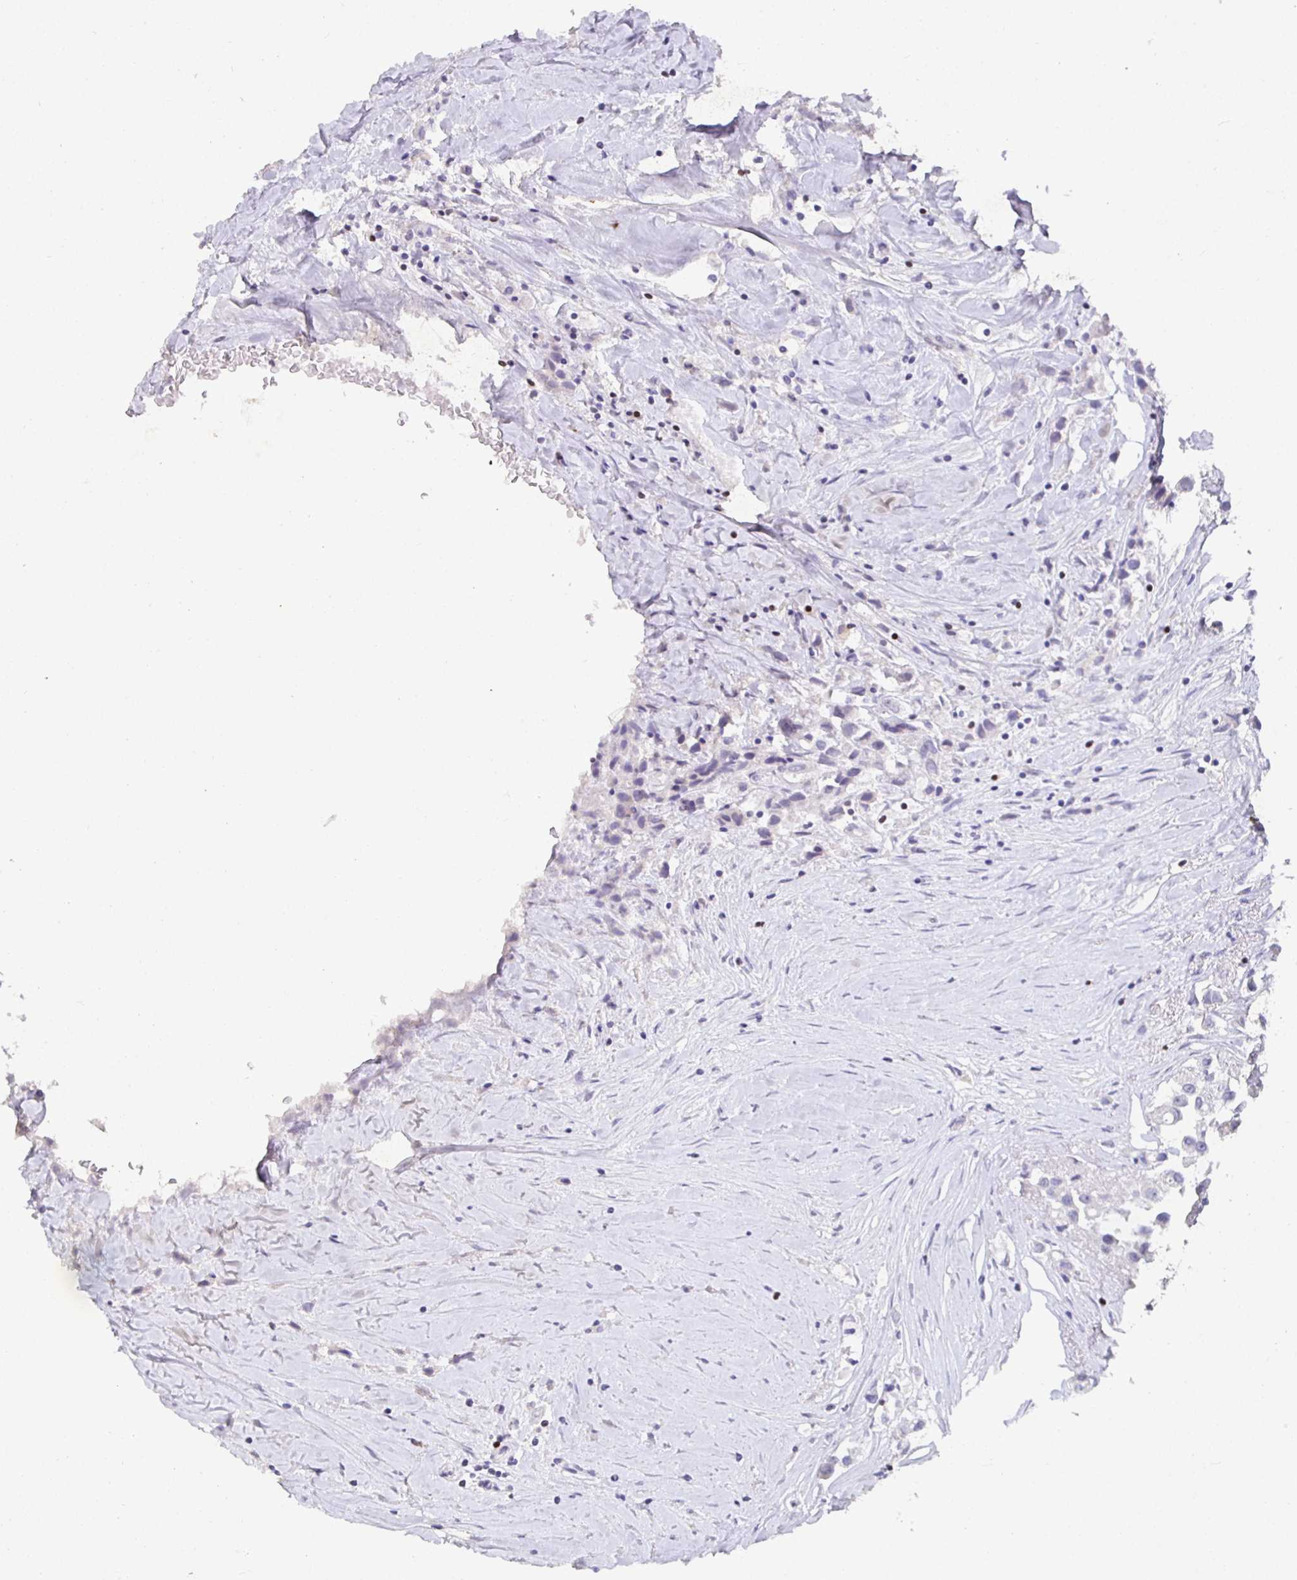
{"staining": {"intensity": "negative", "quantity": "none", "location": "none"}, "tissue": "breast cancer", "cell_type": "Tumor cells", "image_type": "cancer", "snomed": [{"axis": "morphology", "description": "Duct carcinoma"}, {"axis": "topography", "description": "Breast"}], "caption": "DAB (3,3'-diaminobenzidine) immunohistochemical staining of human breast invasive ductal carcinoma shows no significant positivity in tumor cells.", "gene": "SATB1", "patient": {"sex": "female", "age": 61}}